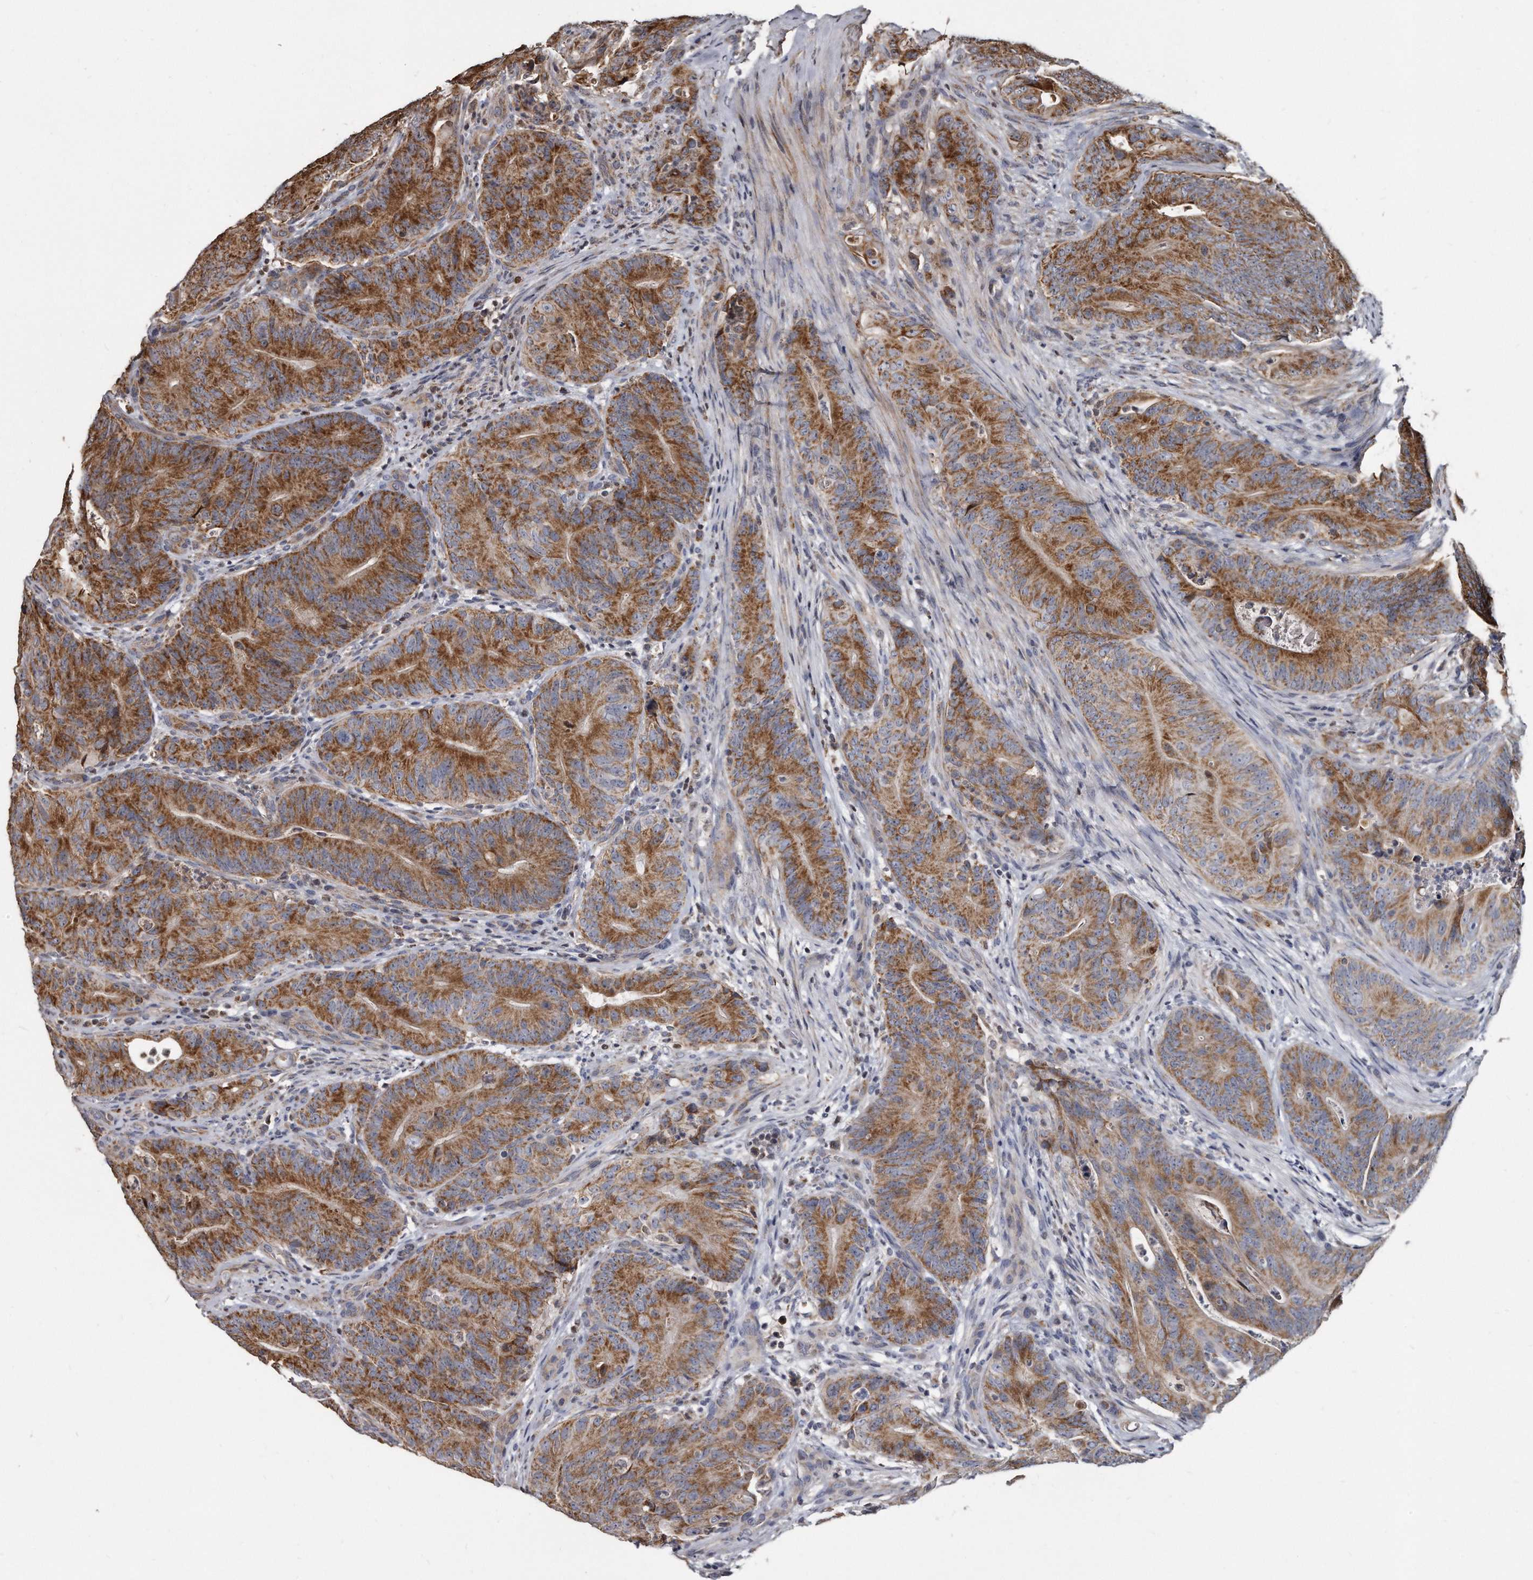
{"staining": {"intensity": "strong", "quantity": ">75%", "location": "cytoplasmic/membranous"}, "tissue": "colorectal cancer", "cell_type": "Tumor cells", "image_type": "cancer", "snomed": [{"axis": "morphology", "description": "Normal tissue, NOS"}, {"axis": "topography", "description": "Colon"}], "caption": "Human colorectal cancer stained for a protein (brown) exhibits strong cytoplasmic/membranous positive expression in approximately >75% of tumor cells.", "gene": "FAM136A", "patient": {"sex": "female", "age": 82}}